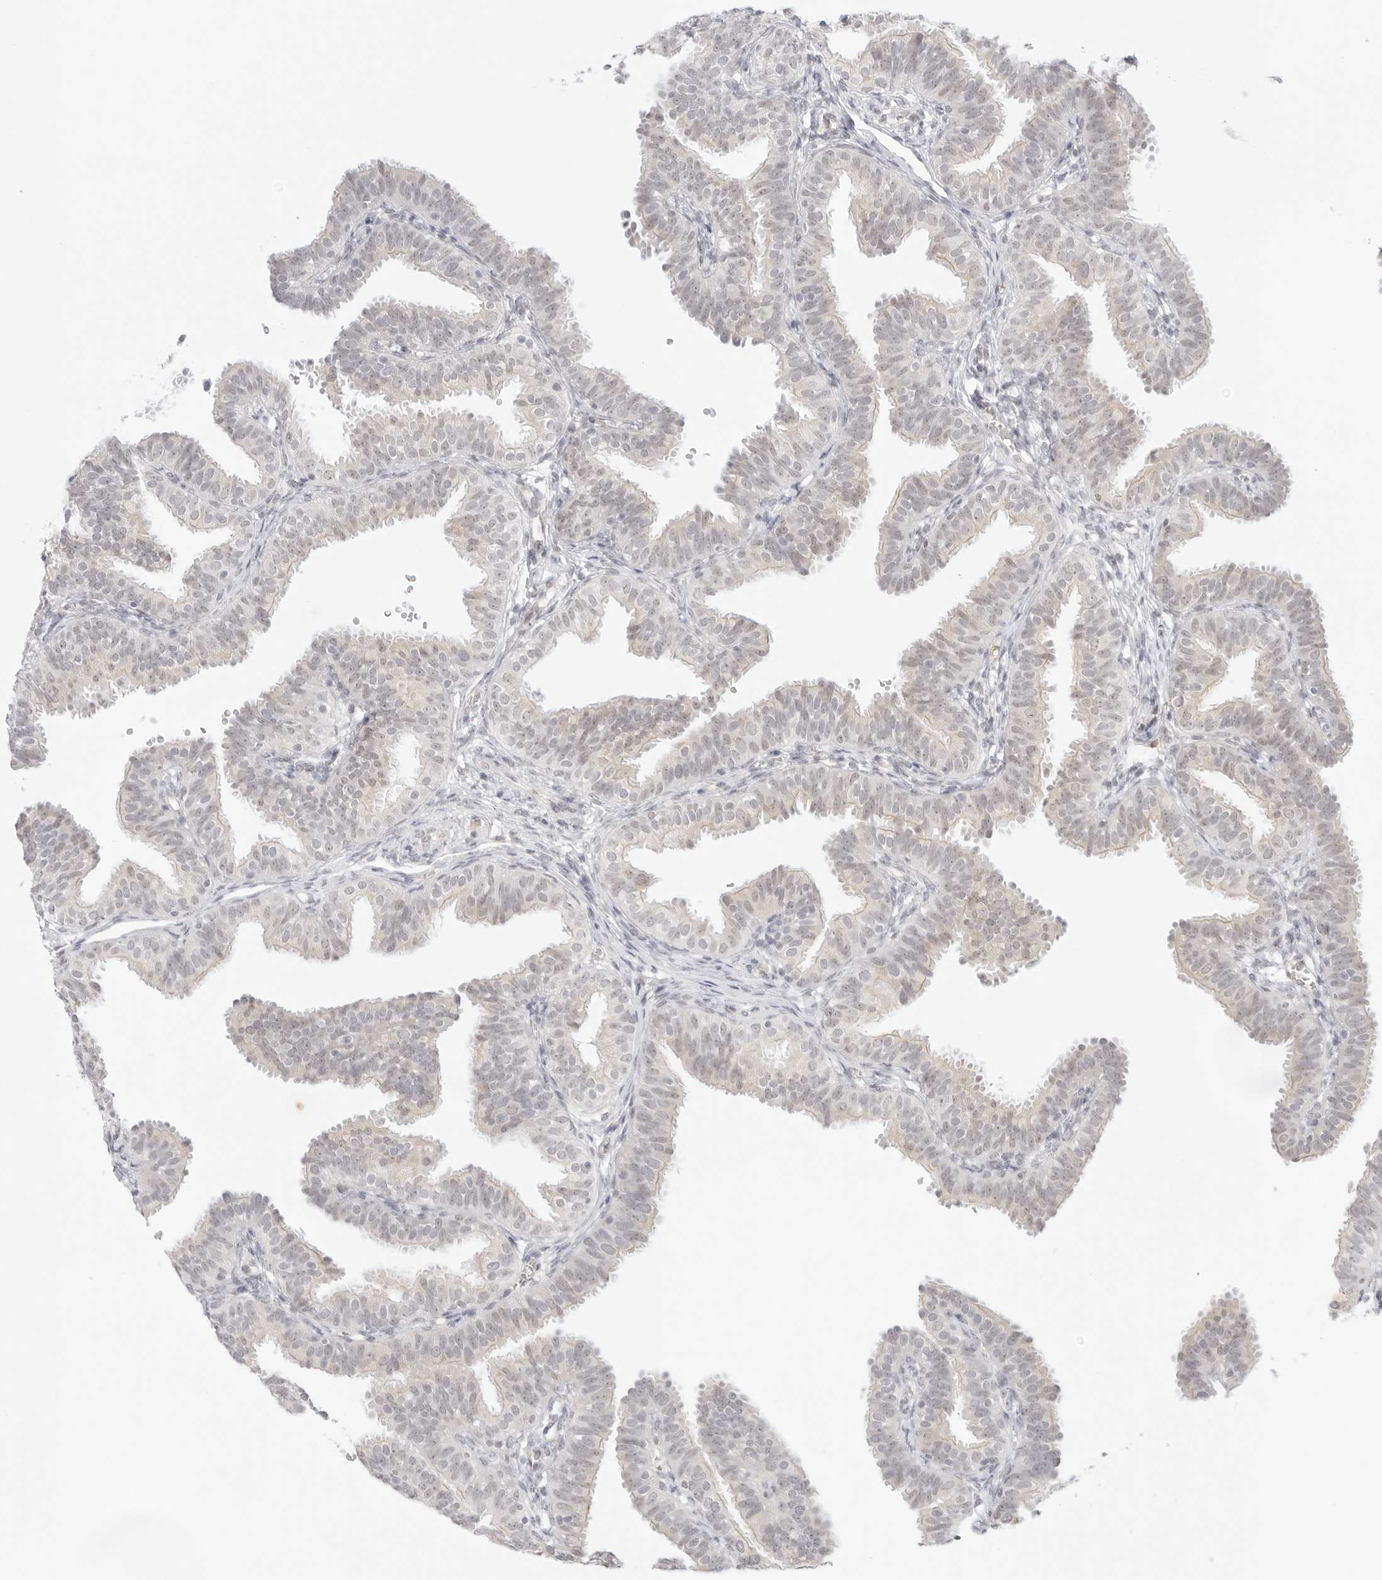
{"staining": {"intensity": "weak", "quantity": "25%-75%", "location": "nuclear"}, "tissue": "fallopian tube", "cell_type": "Glandular cells", "image_type": "normal", "snomed": [{"axis": "morphology", "description": "Normal tissue, NOS"}, {"axis": "topography", "description": "Fallopian tube"}], "caption": "High-power microscopy captured an immunohistochemistry (IHC) histopathology image of normal fallopian tube, revealing weak nuclear positivity in about 25%-75% of glandular cells.", "gene": "MED18", "patient": {"sex": "female", "age": 35}}